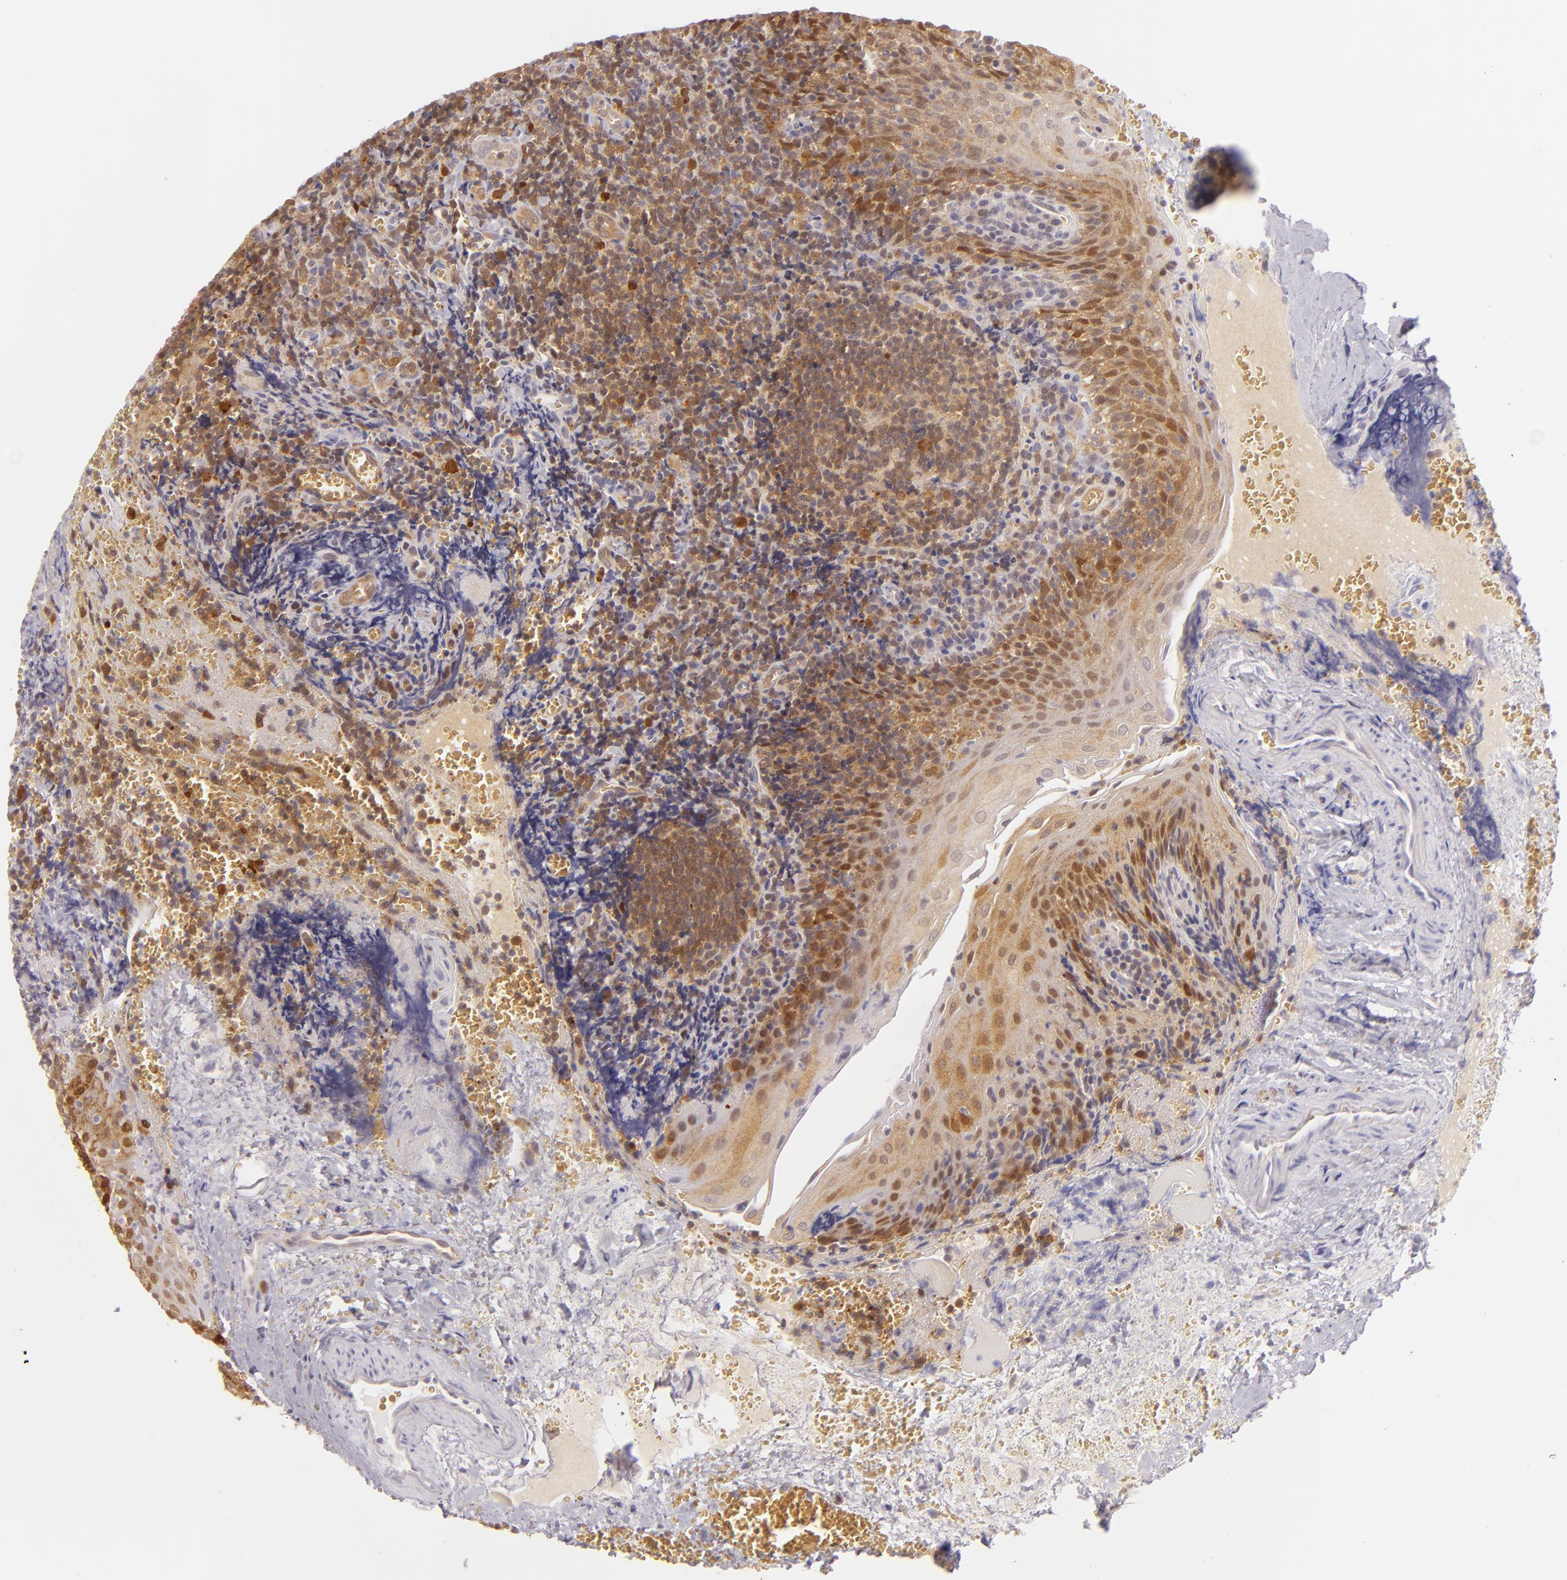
{"staining": {"intensity": "strong", "quantity": ">75%", "location": "cytoplasmic/membranous"}, "tissue": "tonsil", "cell_type": "Germinal center cells", "image_type": "normal", "snomed": [{"axis": "morphology", "description": "Normal tissue, NOS"}, {"axis": "topography", "description": "Tonsil"}], "caption": "Protein analysis of normal tonsil reveals strong cytoplasmic/membranous staining in approximately >75% of germinal center cells. (Brightfield microscopy of DAB IHC at high magnification).", "gene": "HSPH1", "patient": {"sex": "male", "age": 20}}